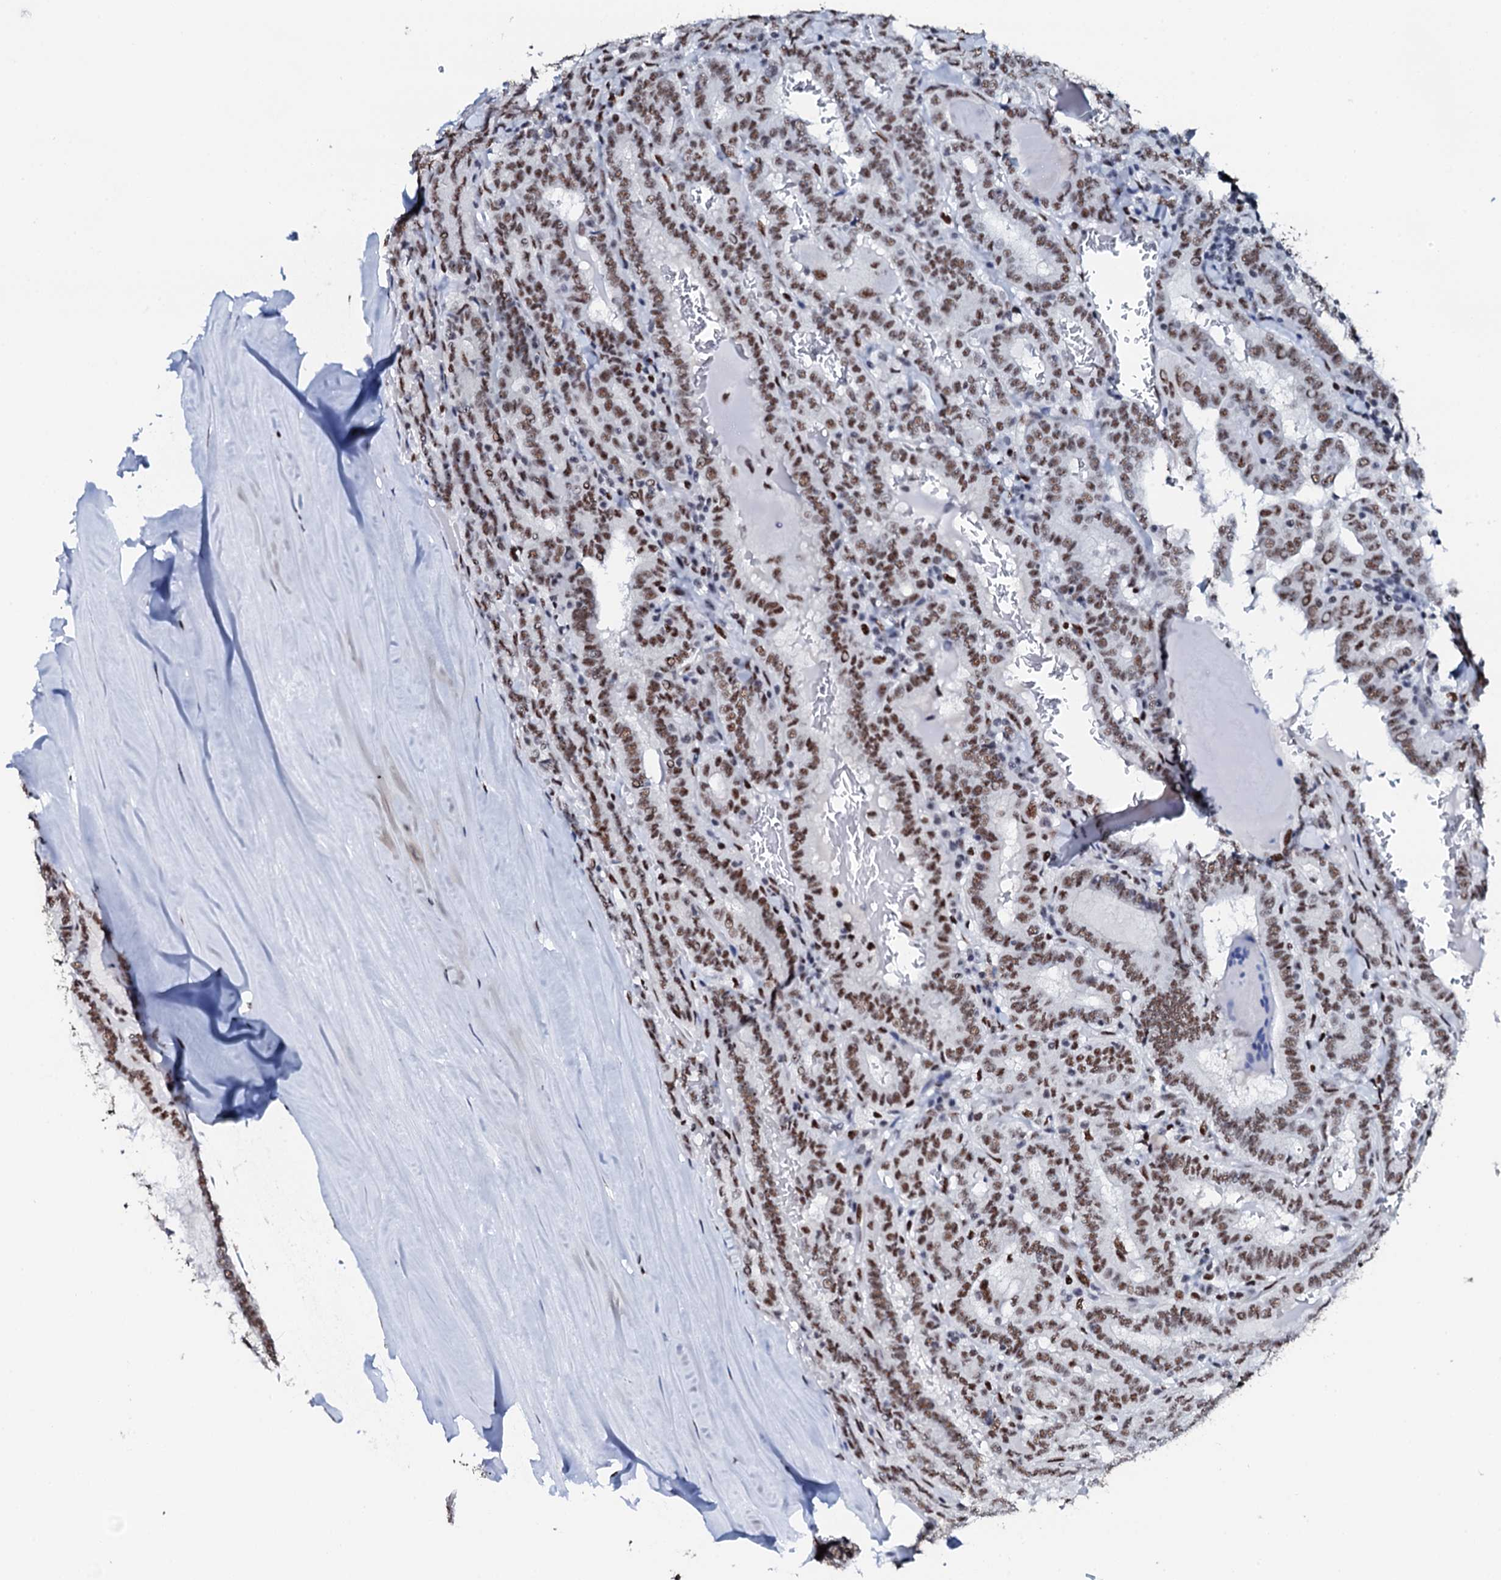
{"staining": {"intensity": "moderate", "quantity": ">75%", "location": "nuclear"}, "tissue": "thyroid cancer", "cell_type": "Tumor cells", "image_type": "cancer", "snomed": [{"axis": "morphology", "description": "Papillary adenocarcinoma, NOS"}, {"axis": "topography", "description": "Thyroid gland"}], "caption": "Immunohistochemical staining of human thyroid cancer reveals moderate nuclear protein positivity in about >75% of tumor cells. The staining is performed using DAB (3,3'-diaminobenzidine) brown chromogen to label protein expression. The nuclei are counter-stained blue using hematoxylin.", "gene": "NKAPD1", "patient": {"sex": "female", "age": 72}}